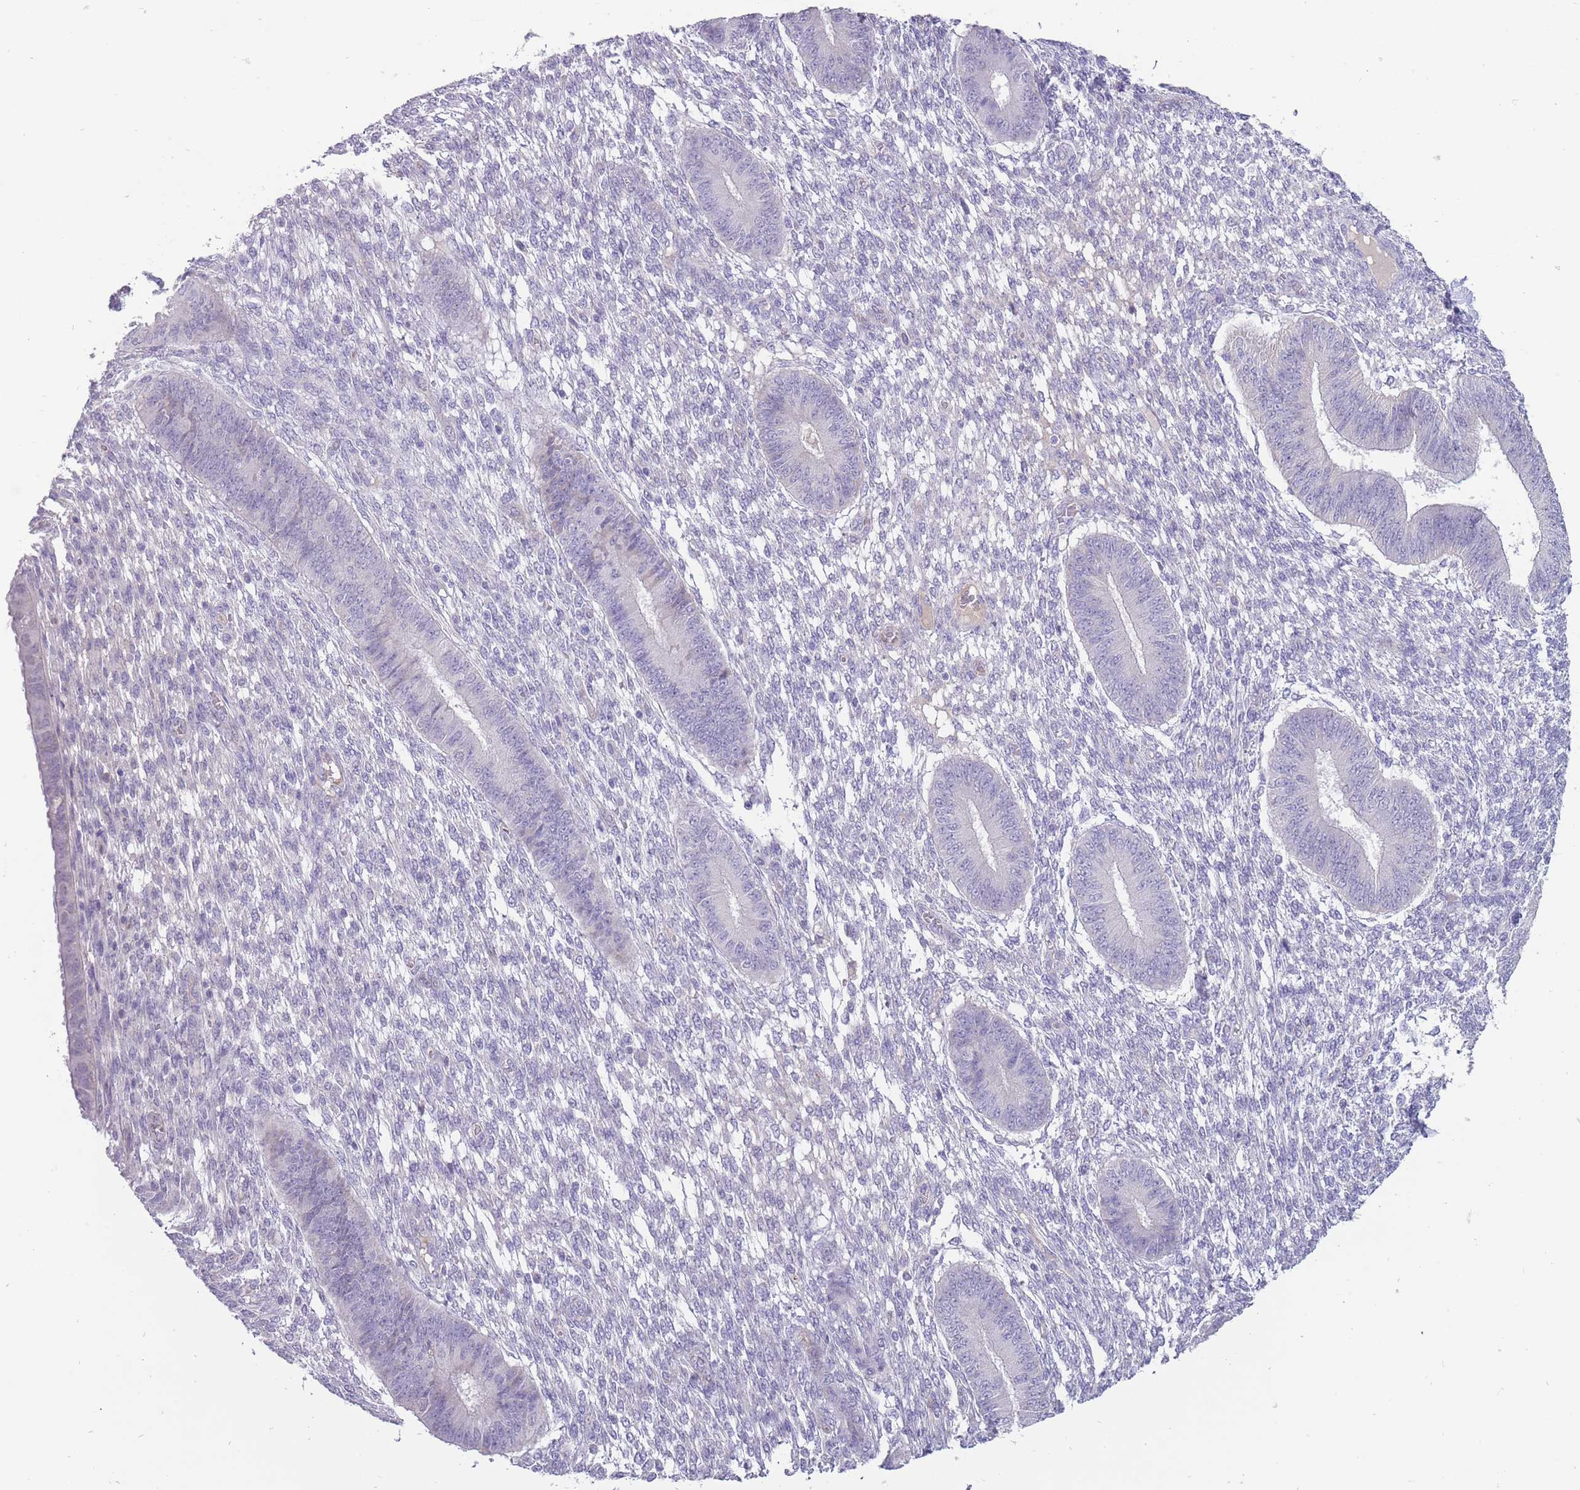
{"staining": {"intensity": "negative", "quantity": "none", "location": "none"}, "tissue": "endometrium", "cell_type": "Cells in endometrial stroma", "image_type": "normal", "snomed": [{"axis": "morphology", "description": "Normal tissue, NOS"}, {"axis": "topography", "description": "Endometrium"}], "caption": "Immunohistochemistry (IHC) of benign endometrium displays no staining in cells in endometrial stroma.", "gene": "ERICH4", "patient": {"sex": "female", "age": 49}}